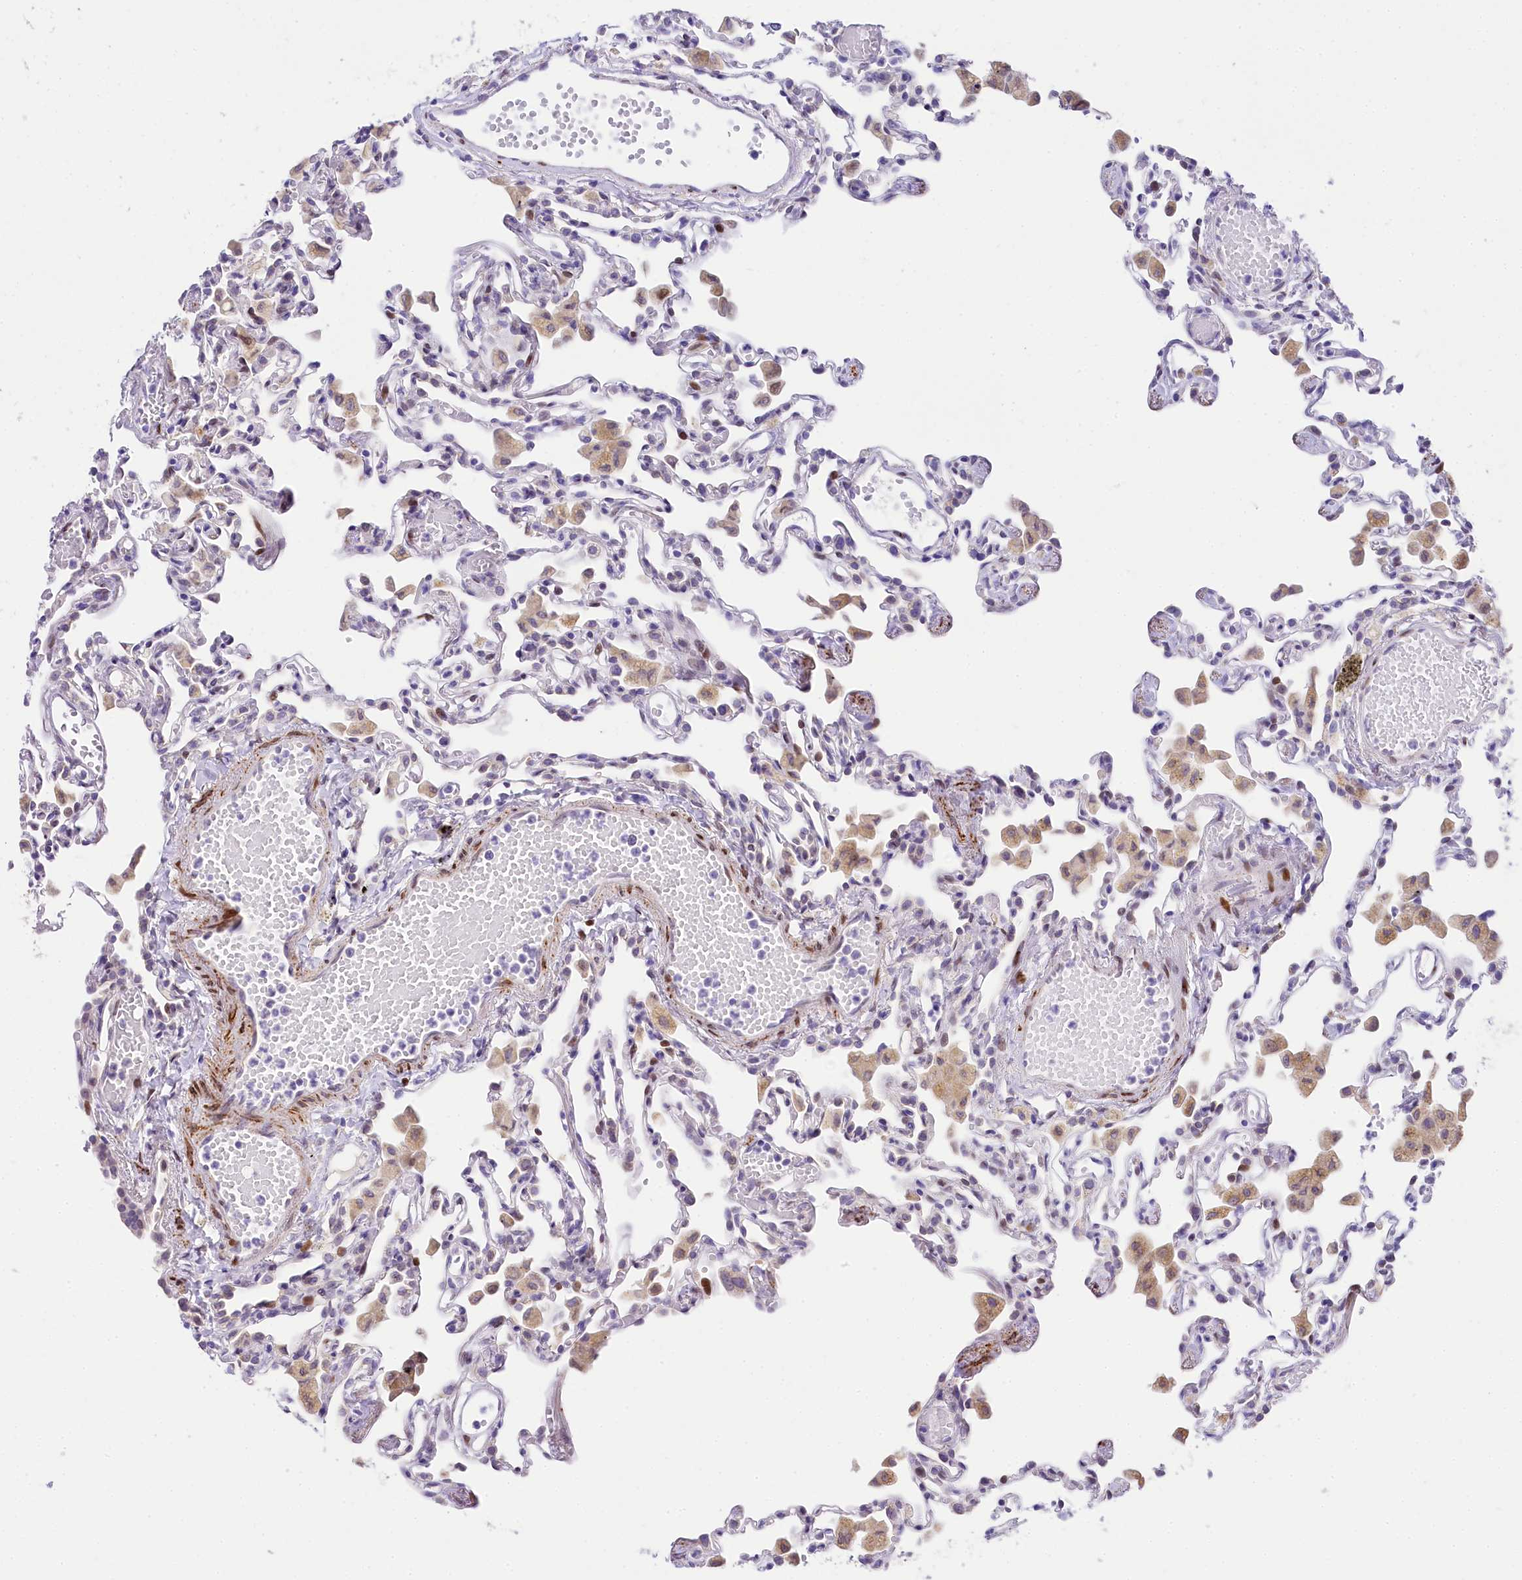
{"staining": {"intensity": "weak", "quantity": "<25%", "location": "cytoplasmic/membranous,nuclear"}, "tissue": "lung", "cell_type": "Alveolar cells", "image_type": "normal", "snomed": [{"axis": "morphology", "description": "Normal tissue, NOS"}, {"axis": "topography", "description": "Bronchus"}, {"axis": "topography", "description": "Lung"}], "caption": "High power microscopy image of an immunohistochemistry image of normal lung, revealing no significant expression in alveolar cells.", "gene": "PPIP5K2", "patient": {"sex": "female", "age": 49}}